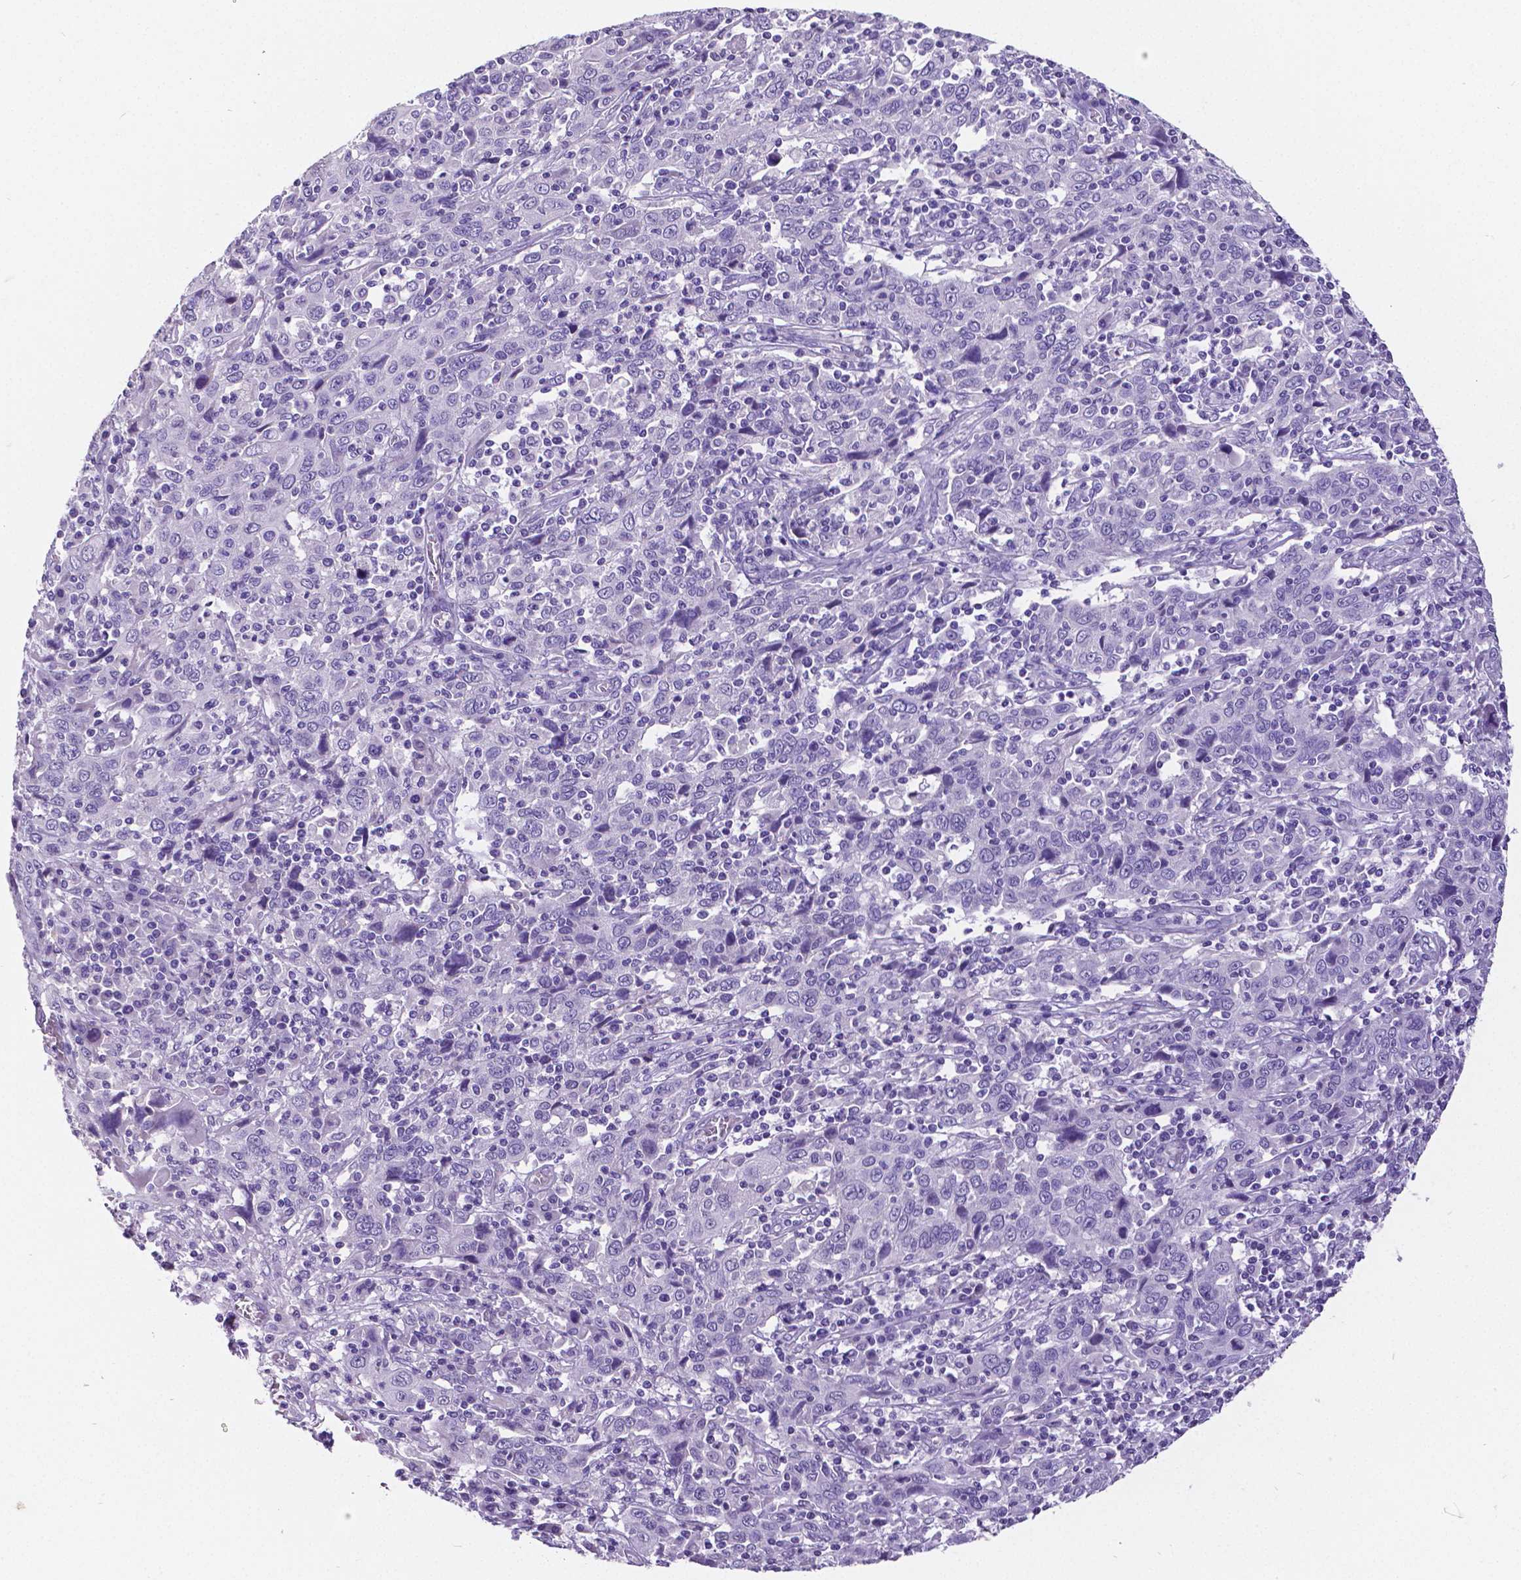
{"staining": {"intensity": "negative", "quantity": "none", "location": "none"}, "tissue": "cervical cancer", "cell_type": "Tumor cells", "image_type": "cancer", "snomed": [{"axis": "morphology", "description": "Squamous cell carcinoma, NOS"}, {"axis": "topography", "description": "Cervix"}], "caption": "This is an immunohistochemistry (IHC) histopathology image of cervical squamous cell carcinoma. There is no positivity in tumor cells.", "gene": "SATB2", "patient": {"sex": "female", "age": 46}}